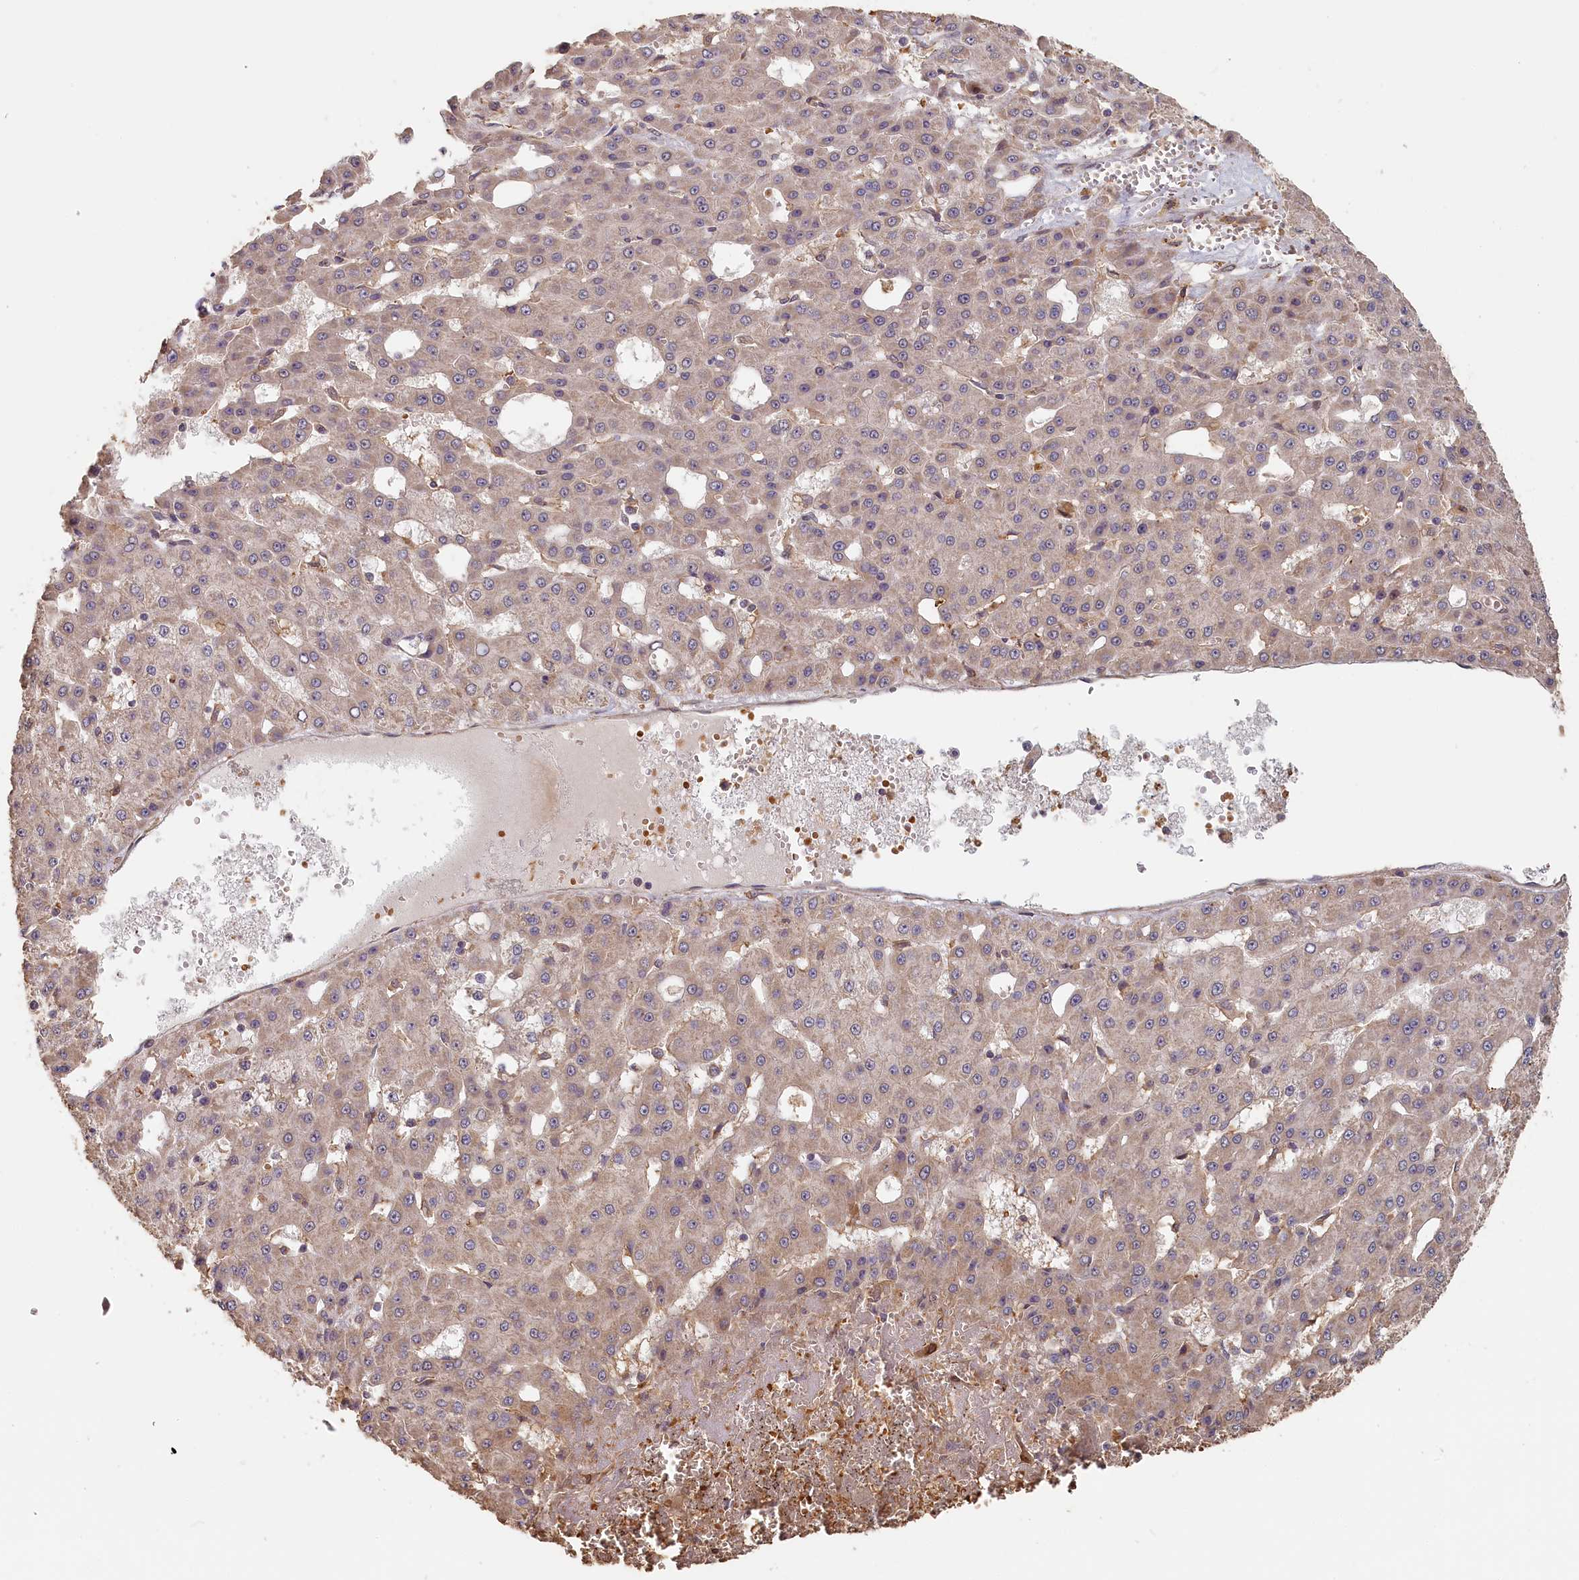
{"staining": {"intensity": "weak", "quantity": "<25%", "location": "cytoplasmic/membranous"}, "tissue": "liver cancer", "cell_type": "Tumor cells", "image_type": "cancer", "snomed": [{"axis": "morphology", "description": "Carcinoma, Hepatocellular, NOS"}, {"axis": "topography", "description": "Liver"}], "caption": "Immunohistochemistry (IHC) of hepatocellular carcinoma (liver) demonstrates no staining in tumor cells. (DAB (3,3'-diaminobenzidine) IHC with hematoxylin counter stain).", "gene": "STX16", "patient": {"sex": "male", "age": 47}}